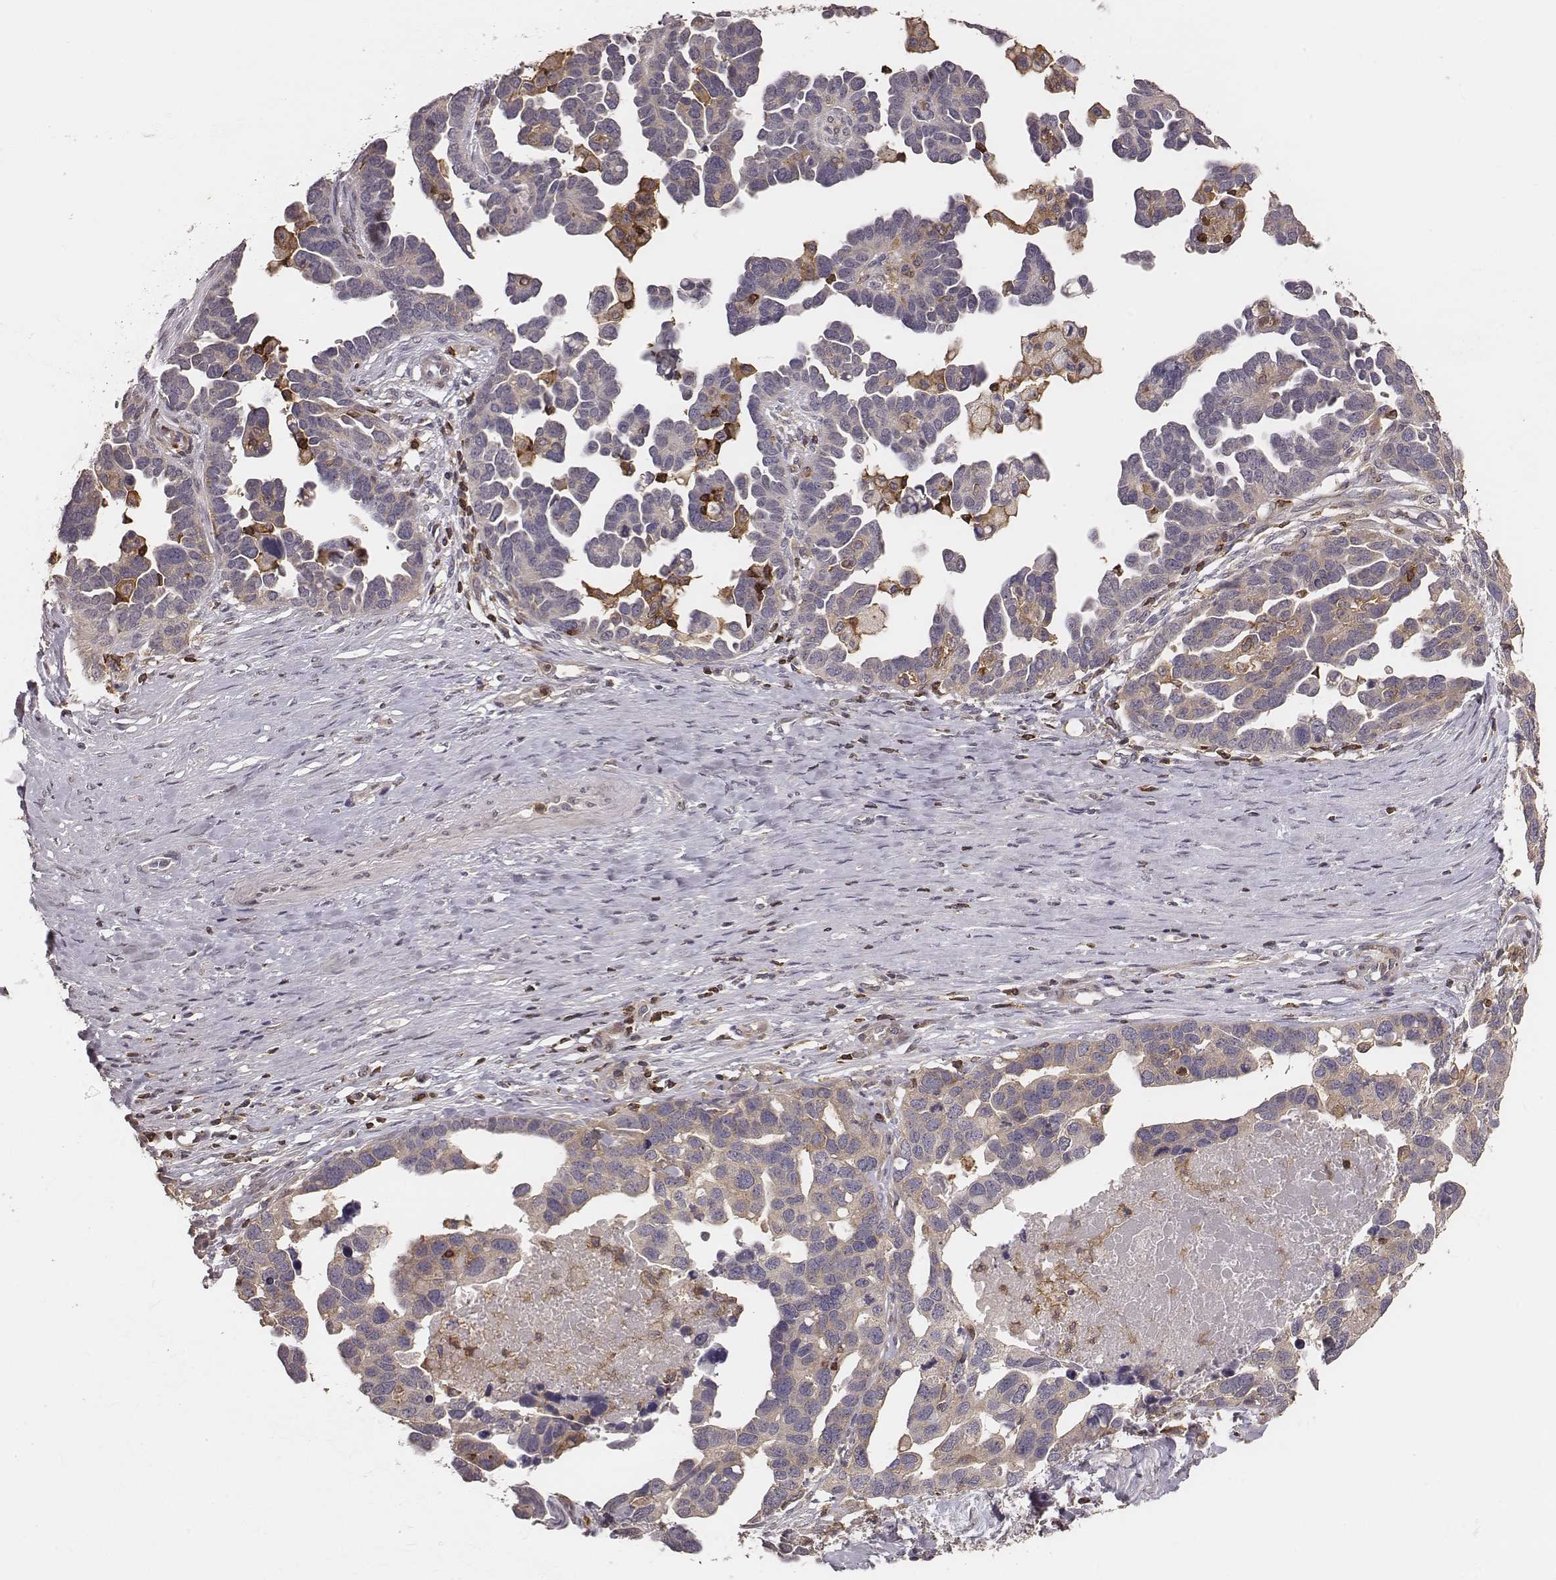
{"staining": {"intensity": "negative", "quantity": "none", "location": "none"}, "tissue": "ovarian cancer", "cell_type": "Tumor cells", "image_type": "cancer", "snomed": [{"axis": "morphology", "description": "Cystadenocarcinoma, serous, NOS"}, {"axis": "topography", "description": "Ovary"}], "caption": "There is no significant staining in tumor cells of ovarian serous cystadenocarcinoma. The staining was performed using DAB to visualize the protein expression in brown, while the nuclei were stained in blue with hematoxylin (Magnification: 20x).", "gene": "PILRA", "patient": {"sex": "female", "age": 54}}